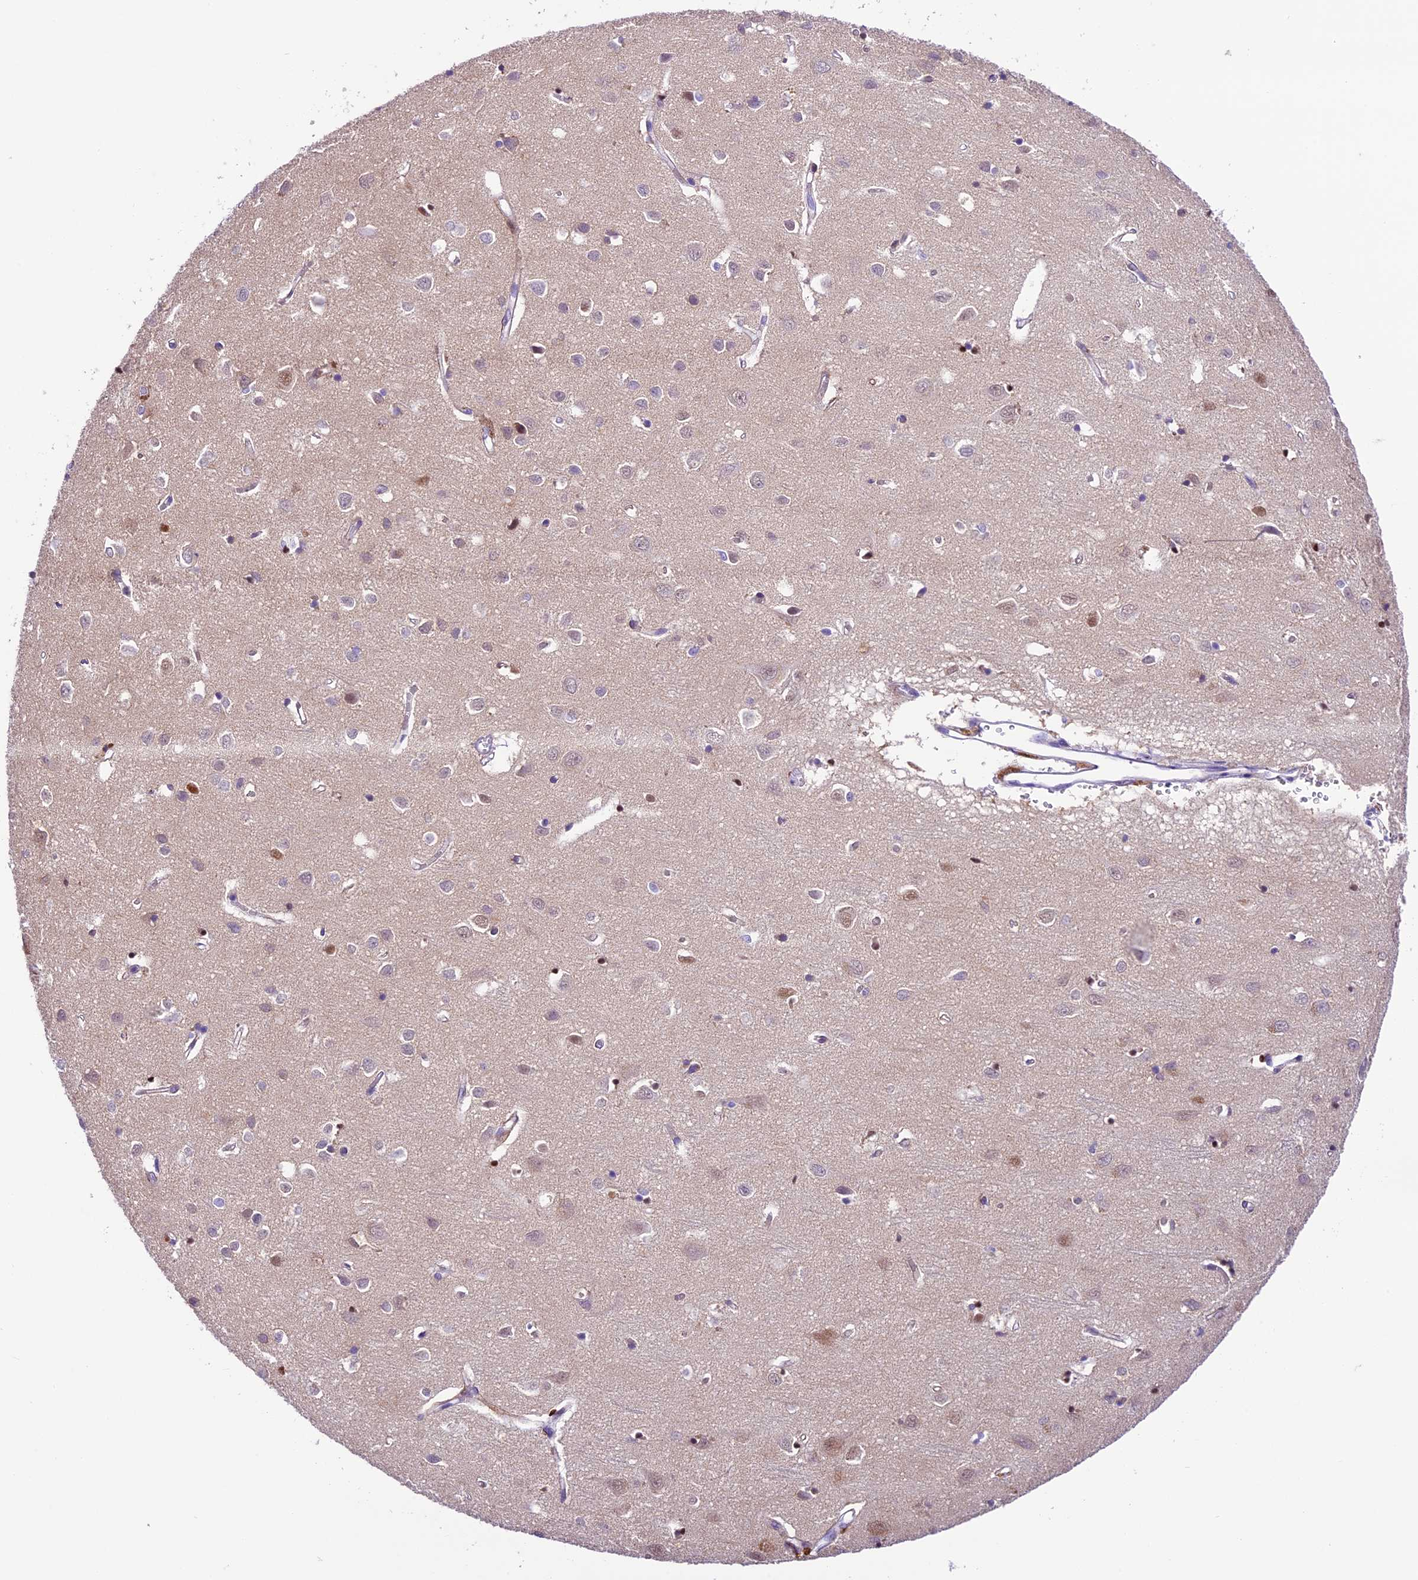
{"staining": {"intensity": "negative", "quantity": "none", "location": "none"}, "tissue": "cerebral cortex", "cell_type": "Endothelial cells", "image_type": "normal", "snomed": [{"axis": "morphology", "description": "Normal tissue, NOS"}, {"axis": "topography", "description": "Cerebral cortex"}], "caption": "This is an IHC micrograph of benign cerebral cortex. There is no staining in endothelial cells.", "gene": "SHKBP1", "patient": {"sex": "female", "age": 64}}